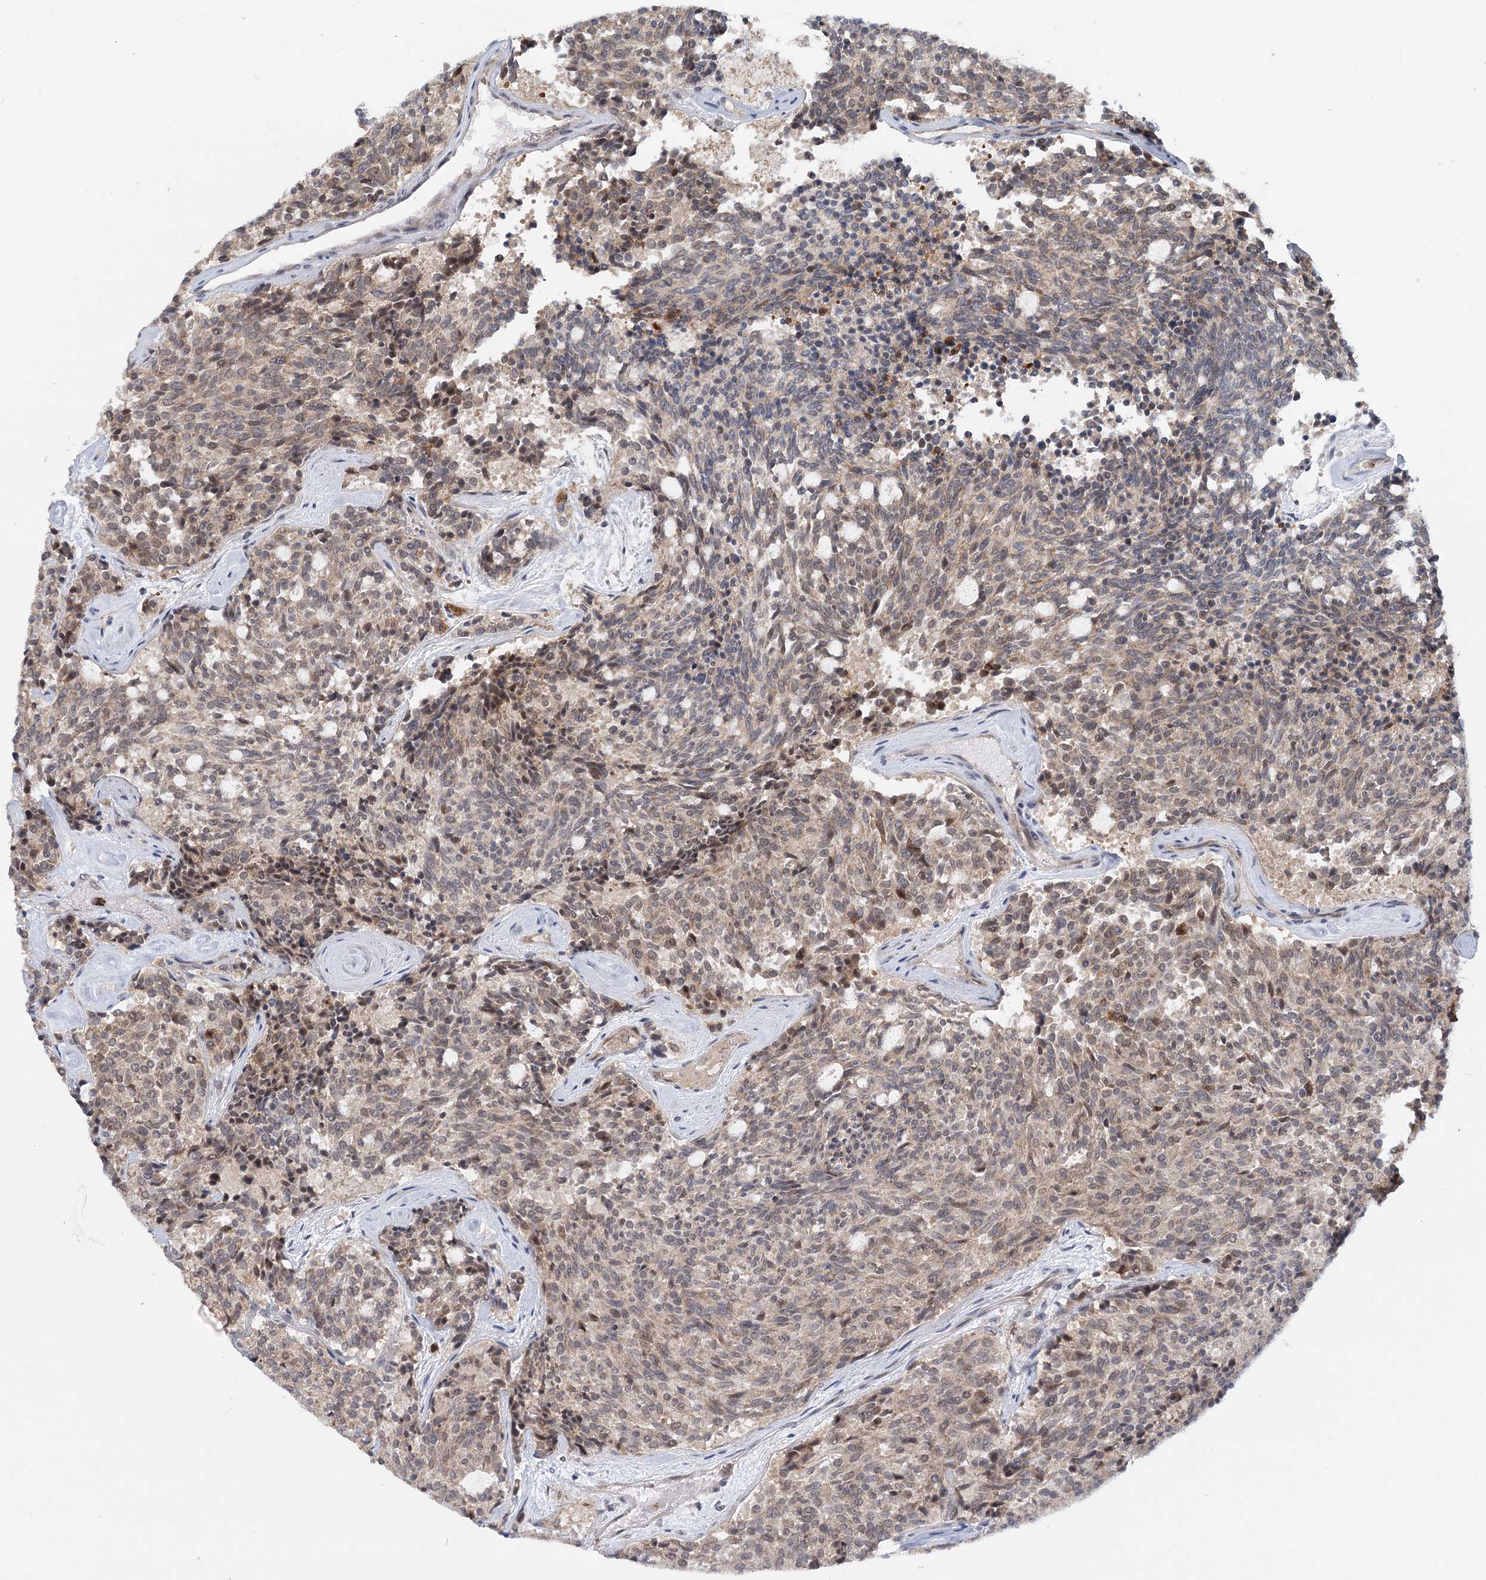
{"staining": {"intensity": "weak", "quantity": "25%-75%", "location": "cytoplasmic/membranous"}, "tissue": "carcinoid", "cell_type": "Tumor cells", "image_type": "cancer", "snomed": [{"axis": "morphology", "description": "Carcinoid, malignant, NOS"}, {"axis": "topography", "description": "Pancreas"}], "caption": "Immunohistochemistry (IHC) micrograph of human carcinoid stained for a protein (brown), which shows low levels of weak cytoplasmic/membranous staining in approximately 25%-75% of tumor cells.", "gene": "AP3B1", "patient": {"sex": "female", "age": 54}}